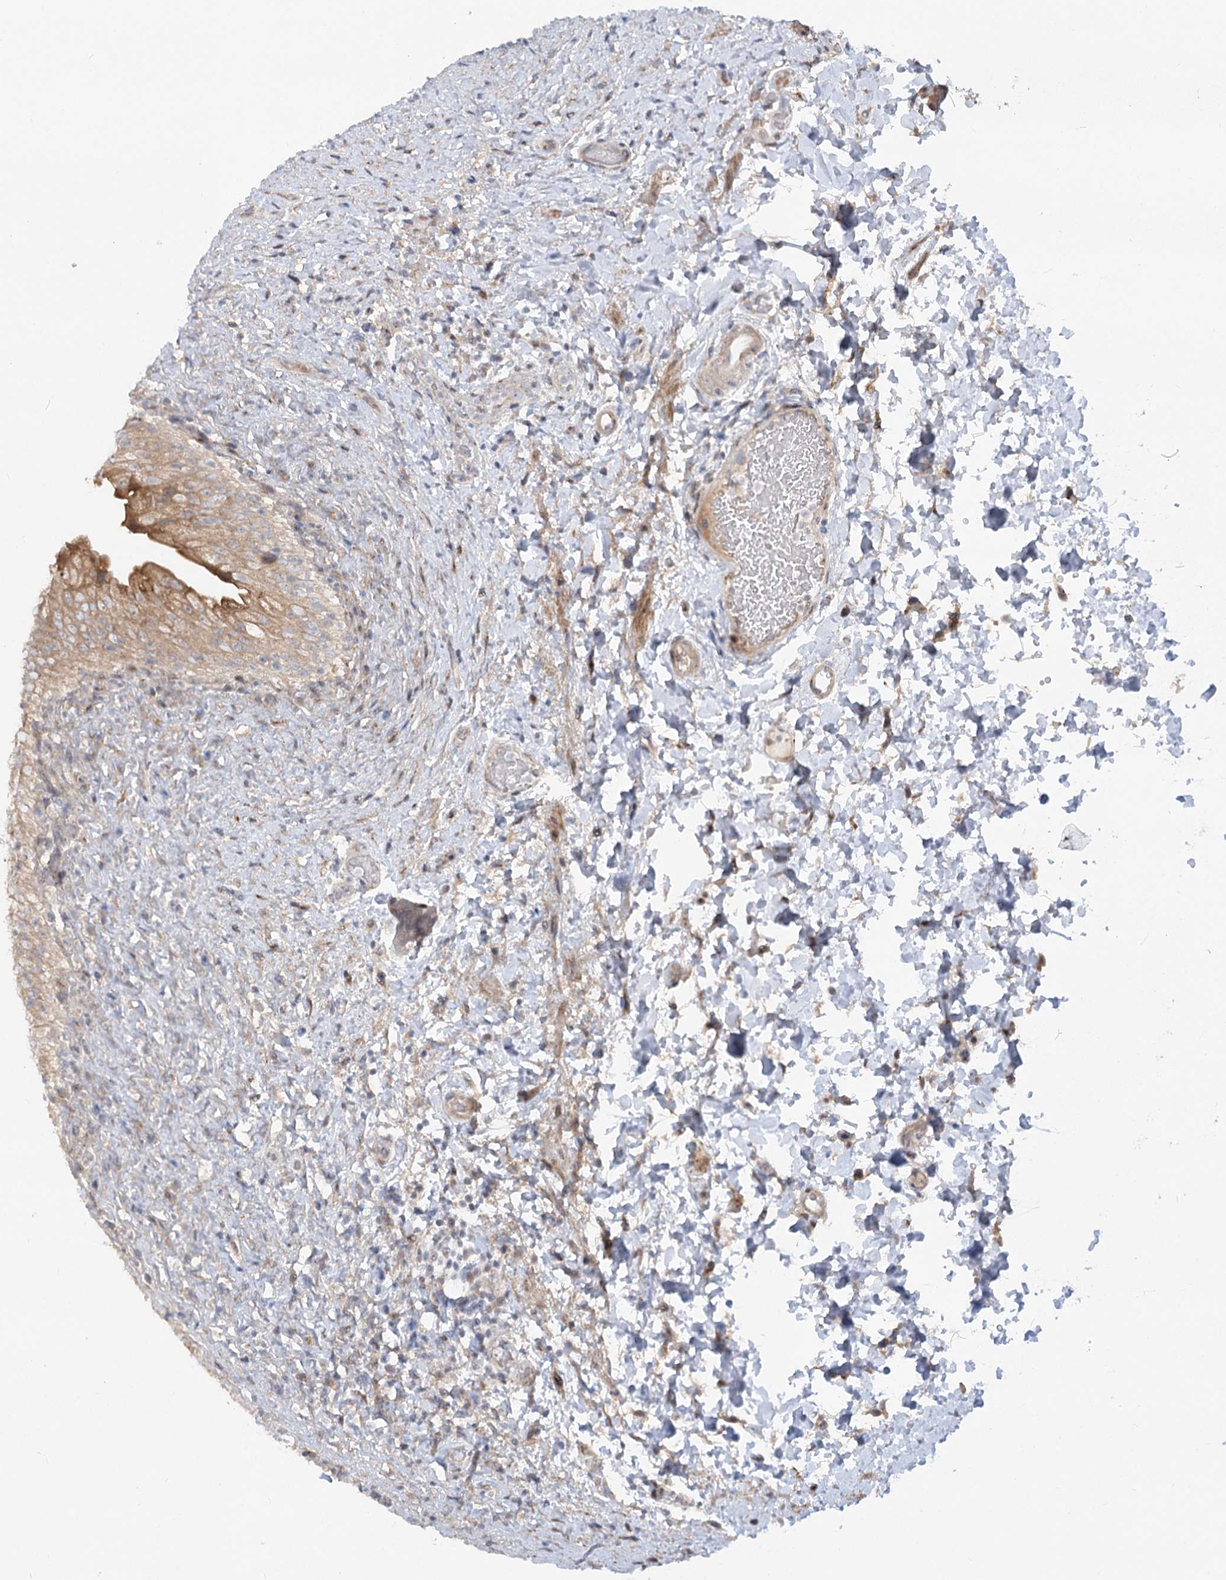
{"staining": {"intensity": "moderate", "quantity": "25%-75%", "location": "cytoplasmic/membranous"}, "tissue": "urinary bladder", "cell_type": "Urothelial cells", "image_type": "normal", "snomed": [{"axis": "morphology", "description": "Normal tissue, NOS"}, {"axis": "topography", "description": "Urinary bladder"}], "caption": "The immunohistochemical stain labels moderate cytoplasmic/membranous expression in urothelial cells of unremarkable urinary bladder.", "gene": "FGF19", "patient": {"sex": "female", "age": 27}}